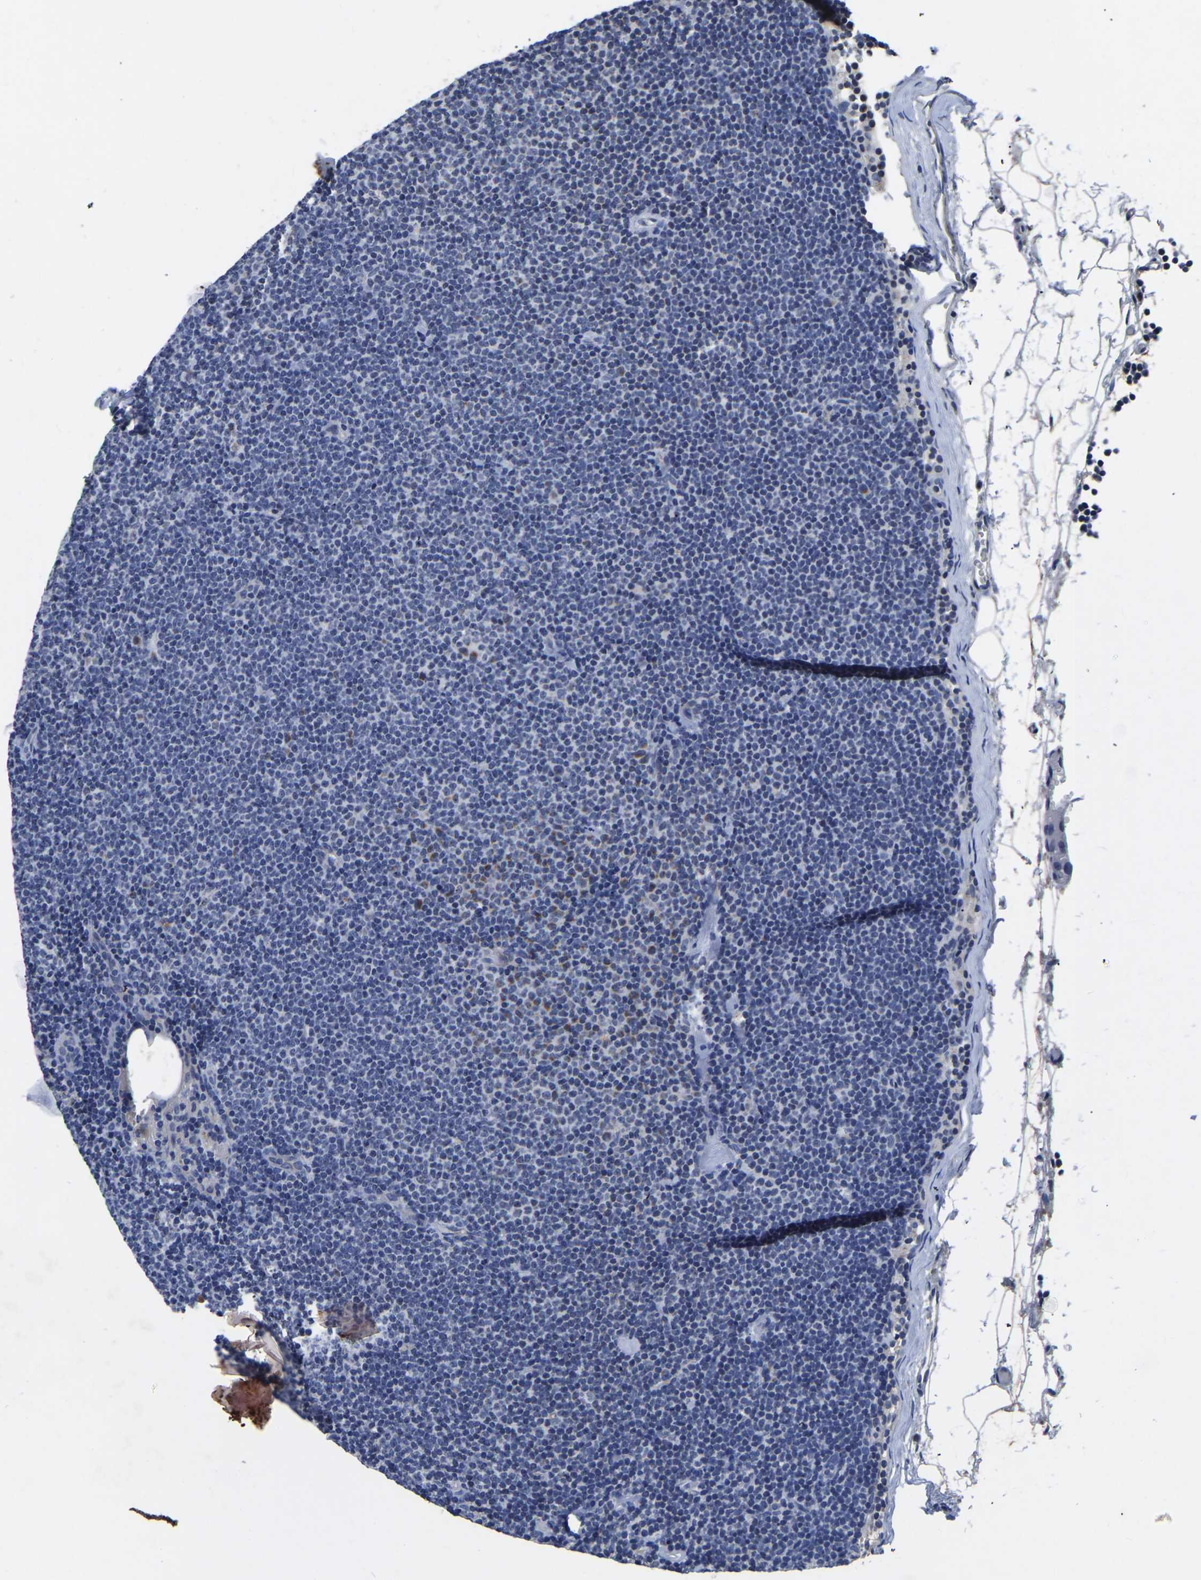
{"staining": {"intensity": "negative", "quantity": "none", "location": "none"}, "tissue": "lymphoma", "cell_type": "Tumor cells", "image_type": "cancer", "snomed": [{"axis": "morphology", "description": "Malignant lymphoma, non-Hodgkin's type, Low grade"}, {"axis": "topography", "description": "Lymph node"}], "caption": "The photomicrograph displays no significant expression in tumor cells of lymphoma.", "gene": "FGD5", "patient": {"sex": "female", "age": 53}}